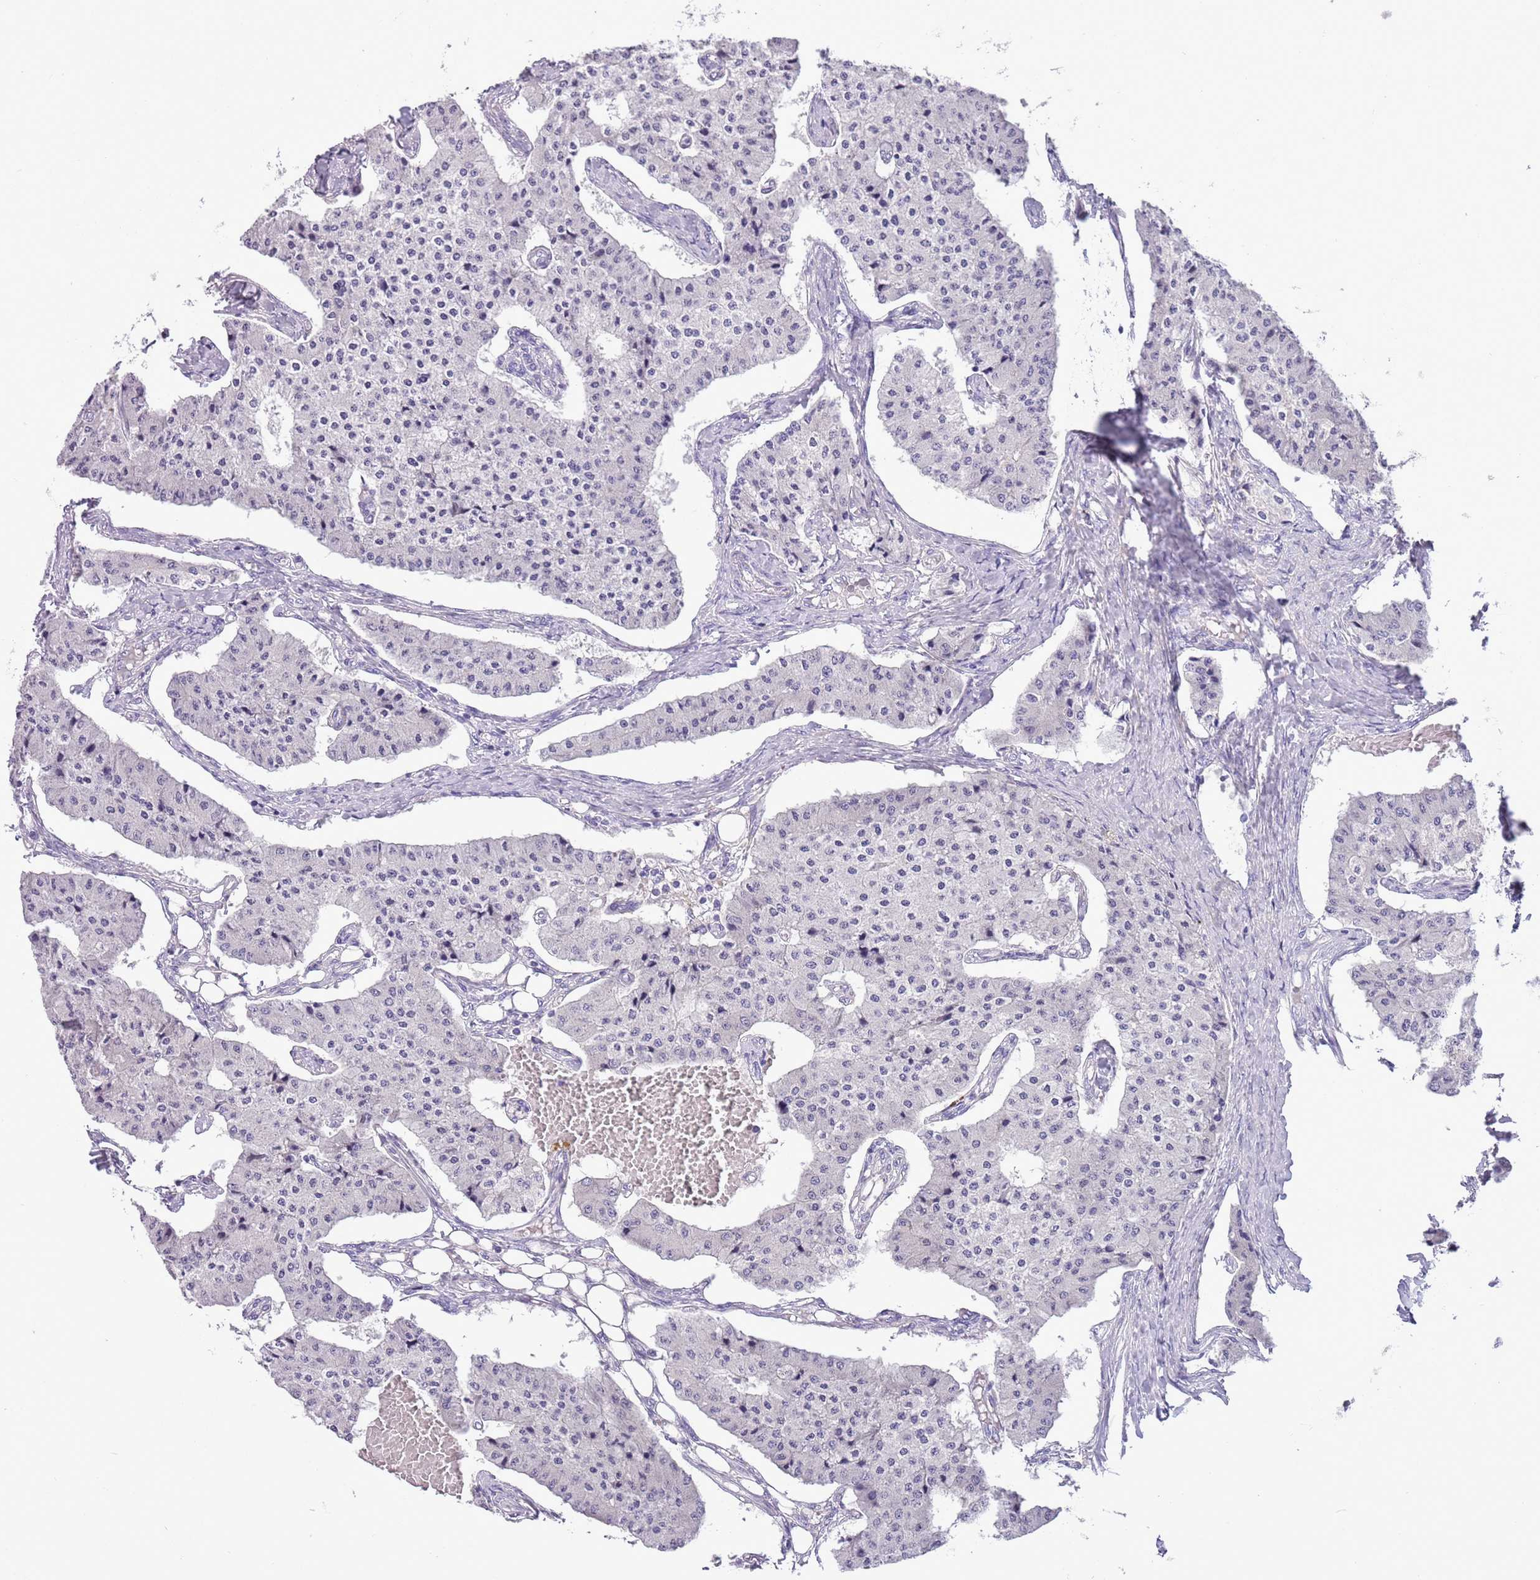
{"staining": {"intensity": "negative", "quantity": "none", "location": "none"}, "tissue": "carcinoid", "cell_type": "Tumor cells", "image_type": "cancer", "snomed": [{"axis": "morphology", "description": "Carcinoid, malignant, NOS"}, {"axis": "topography", "description": "Colon"}], "caption": "High power microscopy histopathology image of an immunohistochemistry micrograph of malignant carcinoid, revealing no significant positivity in tumor cells.", "gene": "PFKFB2", "patient": {"sex": "female", "age": 52}}